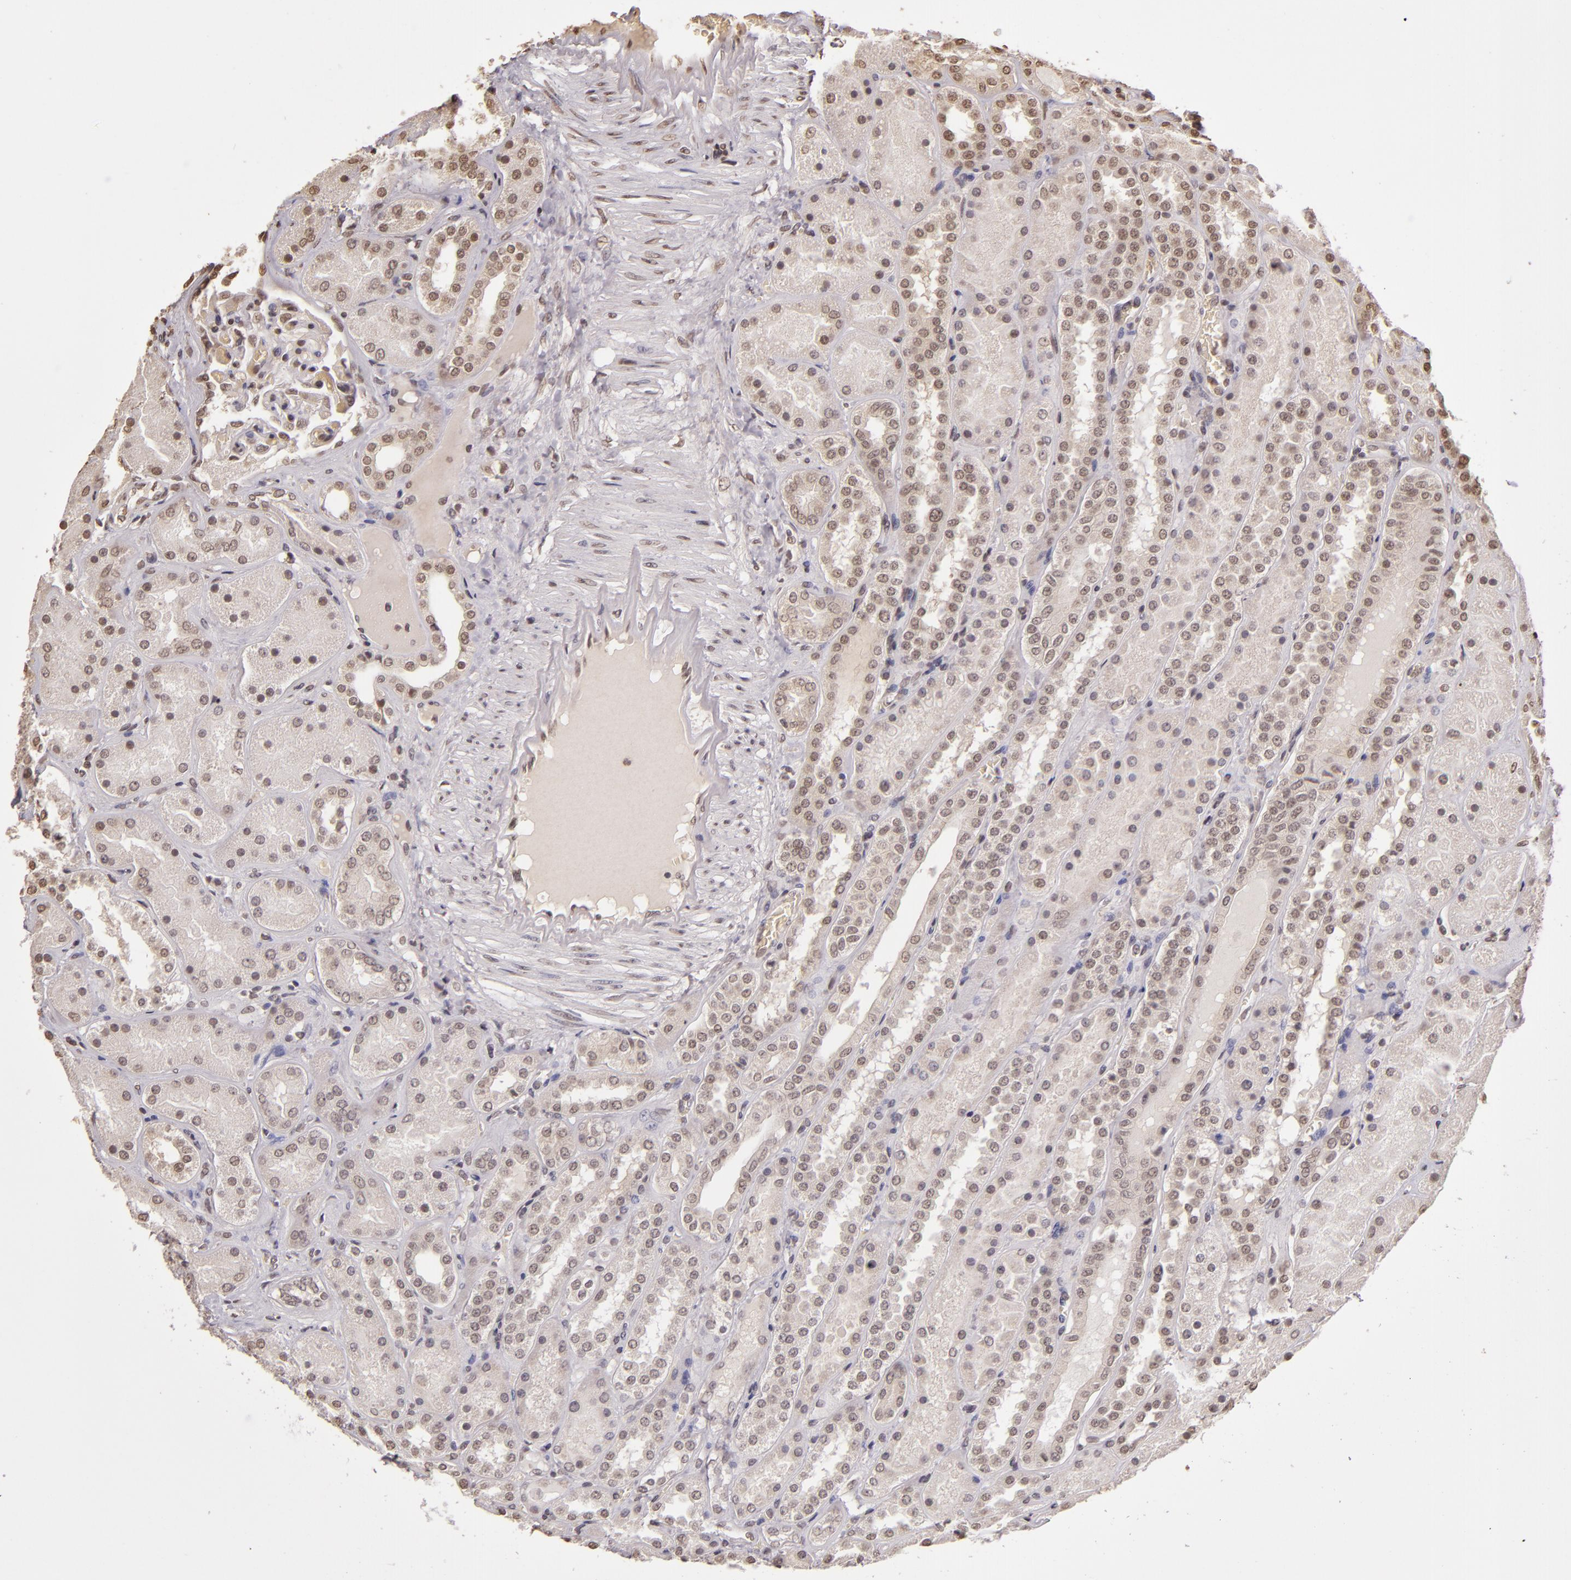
{"staining": {"intensity": "weak", "quantity": "25%-75%", "location": "cytoplasmic/membranous,nuclear"}, "tissue": "kidney", "cell_type": "Cells in glomeruli", "image_type": "normal", "snomed": [{"axis": "morphology", "description": "Normal tissue, NOS"}, {"axis": "topography", "description": "Kidney"}], "caption": "Protein staining exhibits weak cytoplasmic/membranous,nuclear staining in approximately 25%-75% of cells in glomeruli in benign kidney.", "gene": "CUL1", "patient": {"sex": "male", "age": 28}}